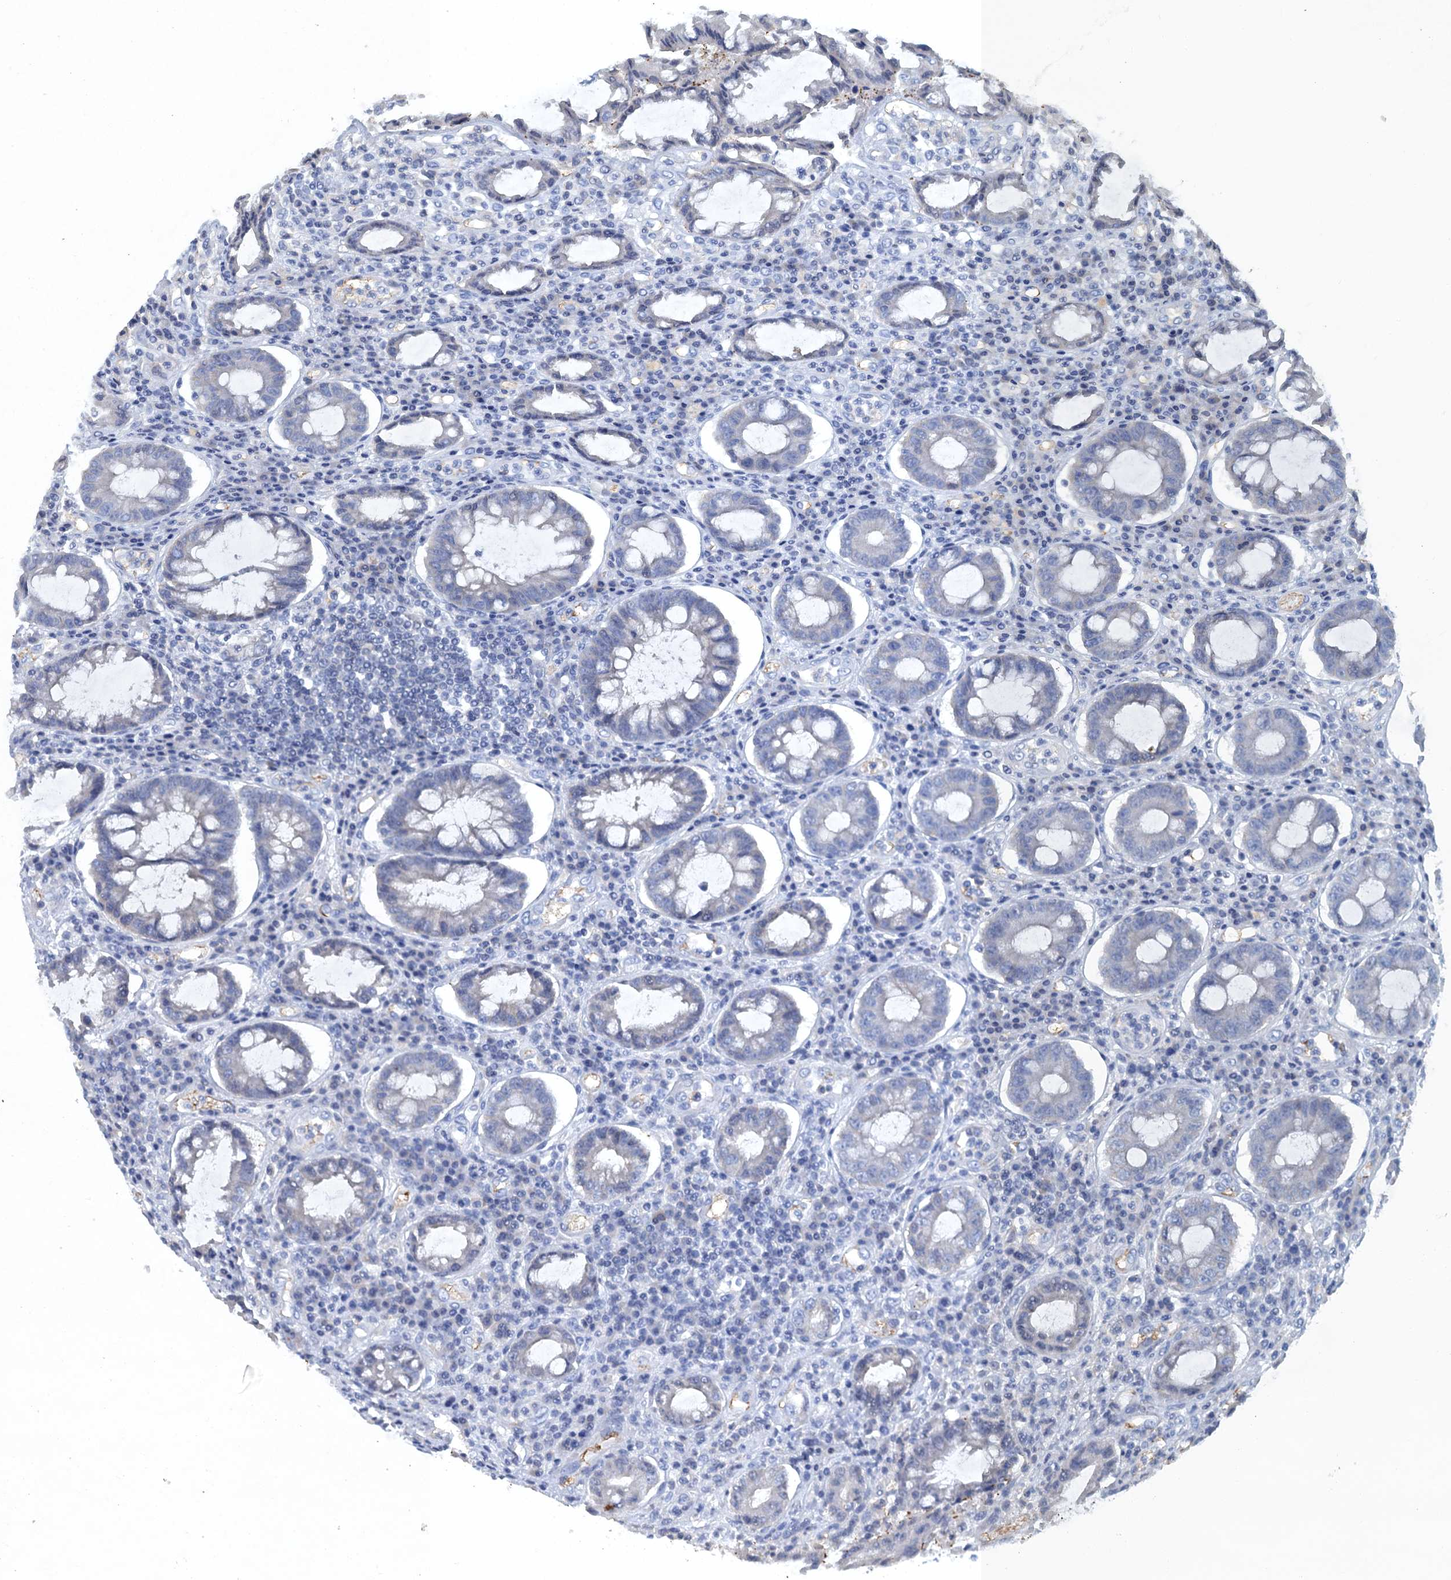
{"staining": {"intensity": "negative", "quantity": "none", "location": "none"}, "tissue": "colorectal cancer", "cell_type": "Tumor cells", "image_type": "cancer", "snomed": [{"axis": "morphology", "description": "Adenocarcinoma, NOS"}, {"axis": "topography", "description": "Rectum"}], "caption": "Protein analysis of adenocarcinoma (colorectal) reveals no significant expression in tumor cells.", "gene": "MYADML2", "patient": {"sex": "male", "age": 84}}